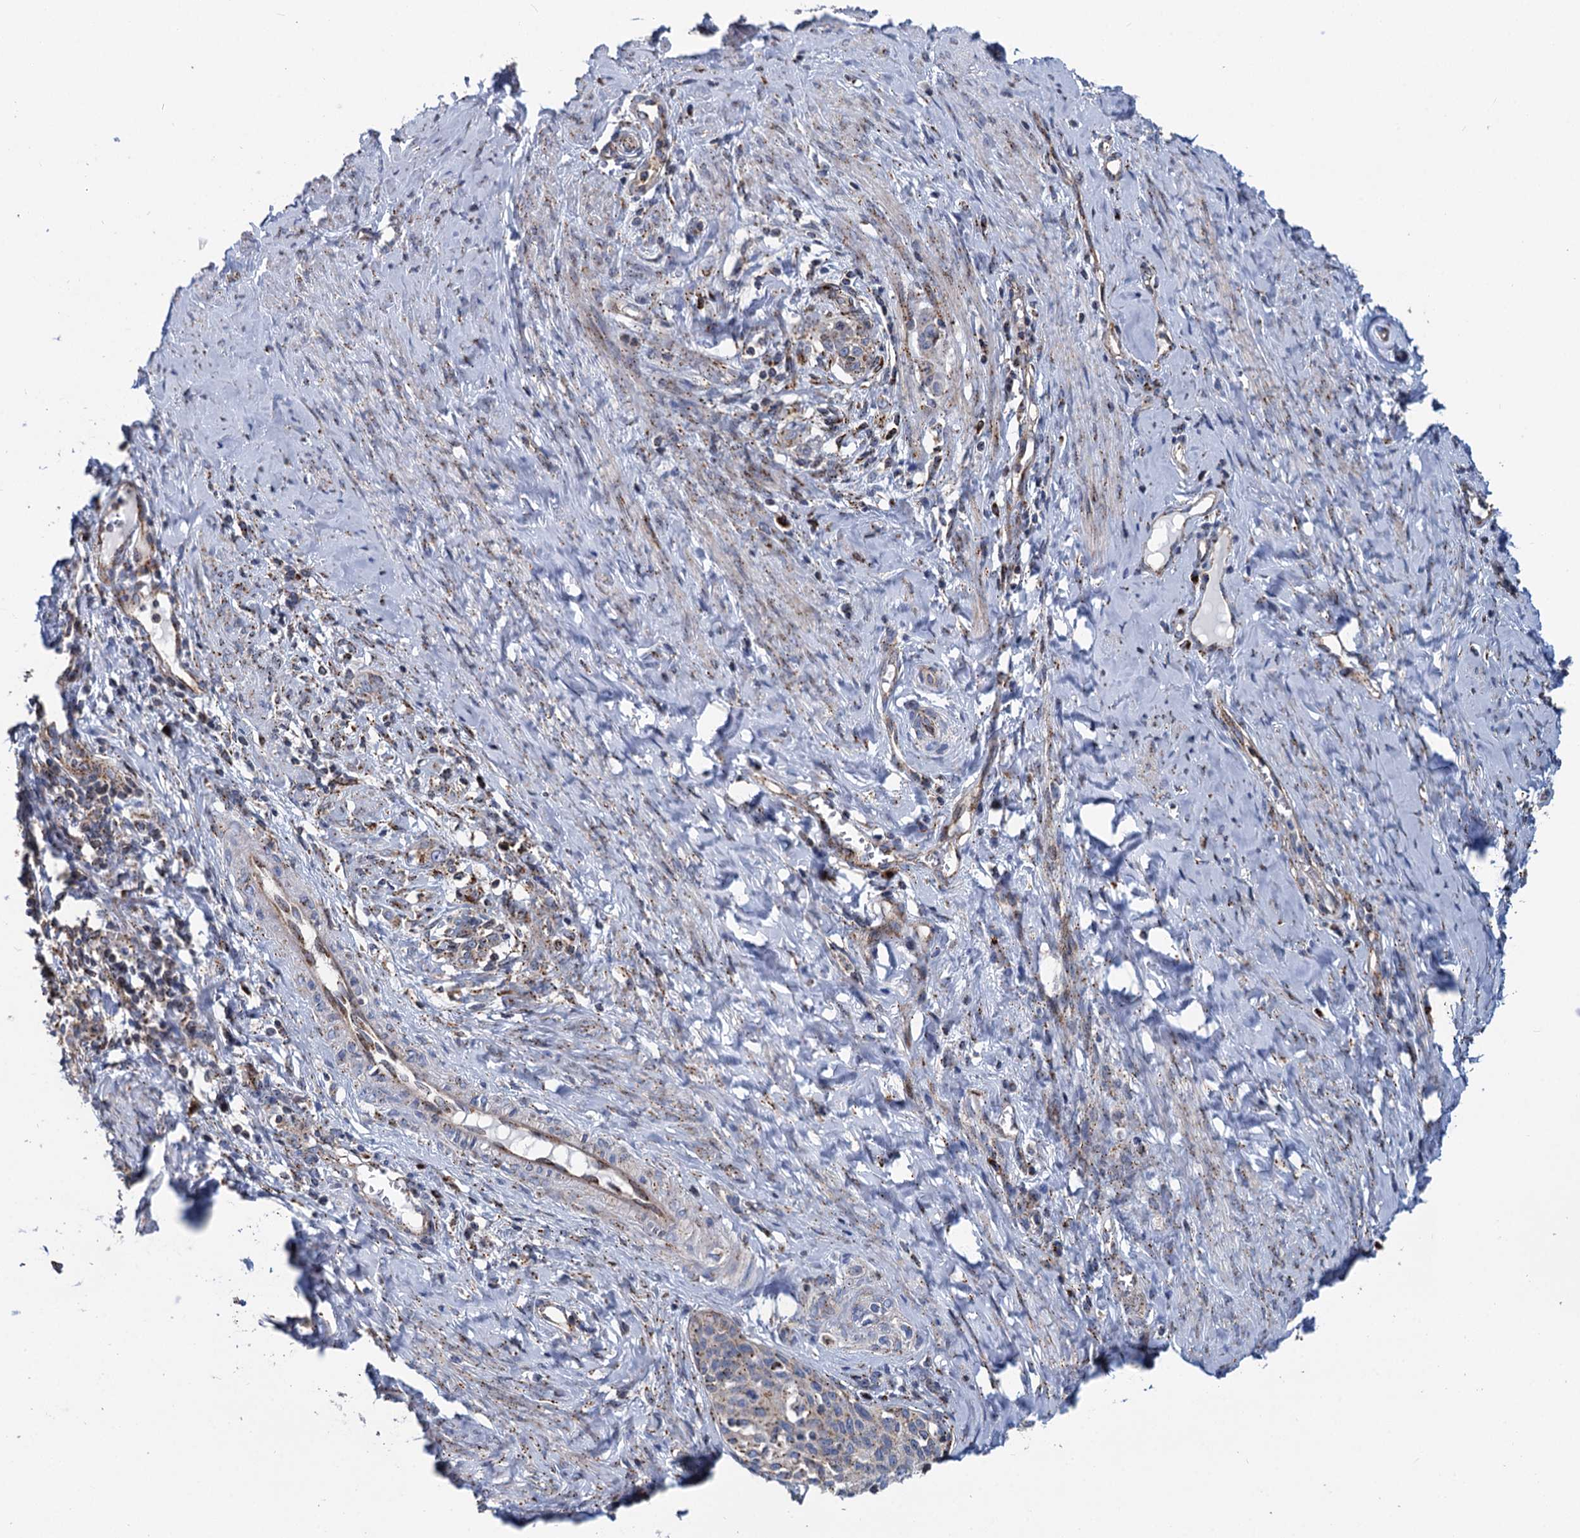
{"staining": {"intensity": "weak", "quantity": "<25%", "location": "cytoplasmic/membranous"}, "tissue": "cervical cancer", "cell_type": "Tumor cells", "image_type": "cancer", "snomed": [{"axis": "morphology", "description": "Squamous cell carcinoma, NOS"}, {"axis": "morphology", "description": "Adenocarcinoma, NOS"}, {"axis": "topography", "description": "Cervix"}], "caption": "A histopathology image of cervical adenocarcinoma stained for a protein exhibits no brown staining in tumor cells. (Brightfield microscopy of DAB immunohistochemistry at high magnification).", "gene": "SUPT20H", "patient": {"sex": "female", "age": 52}}